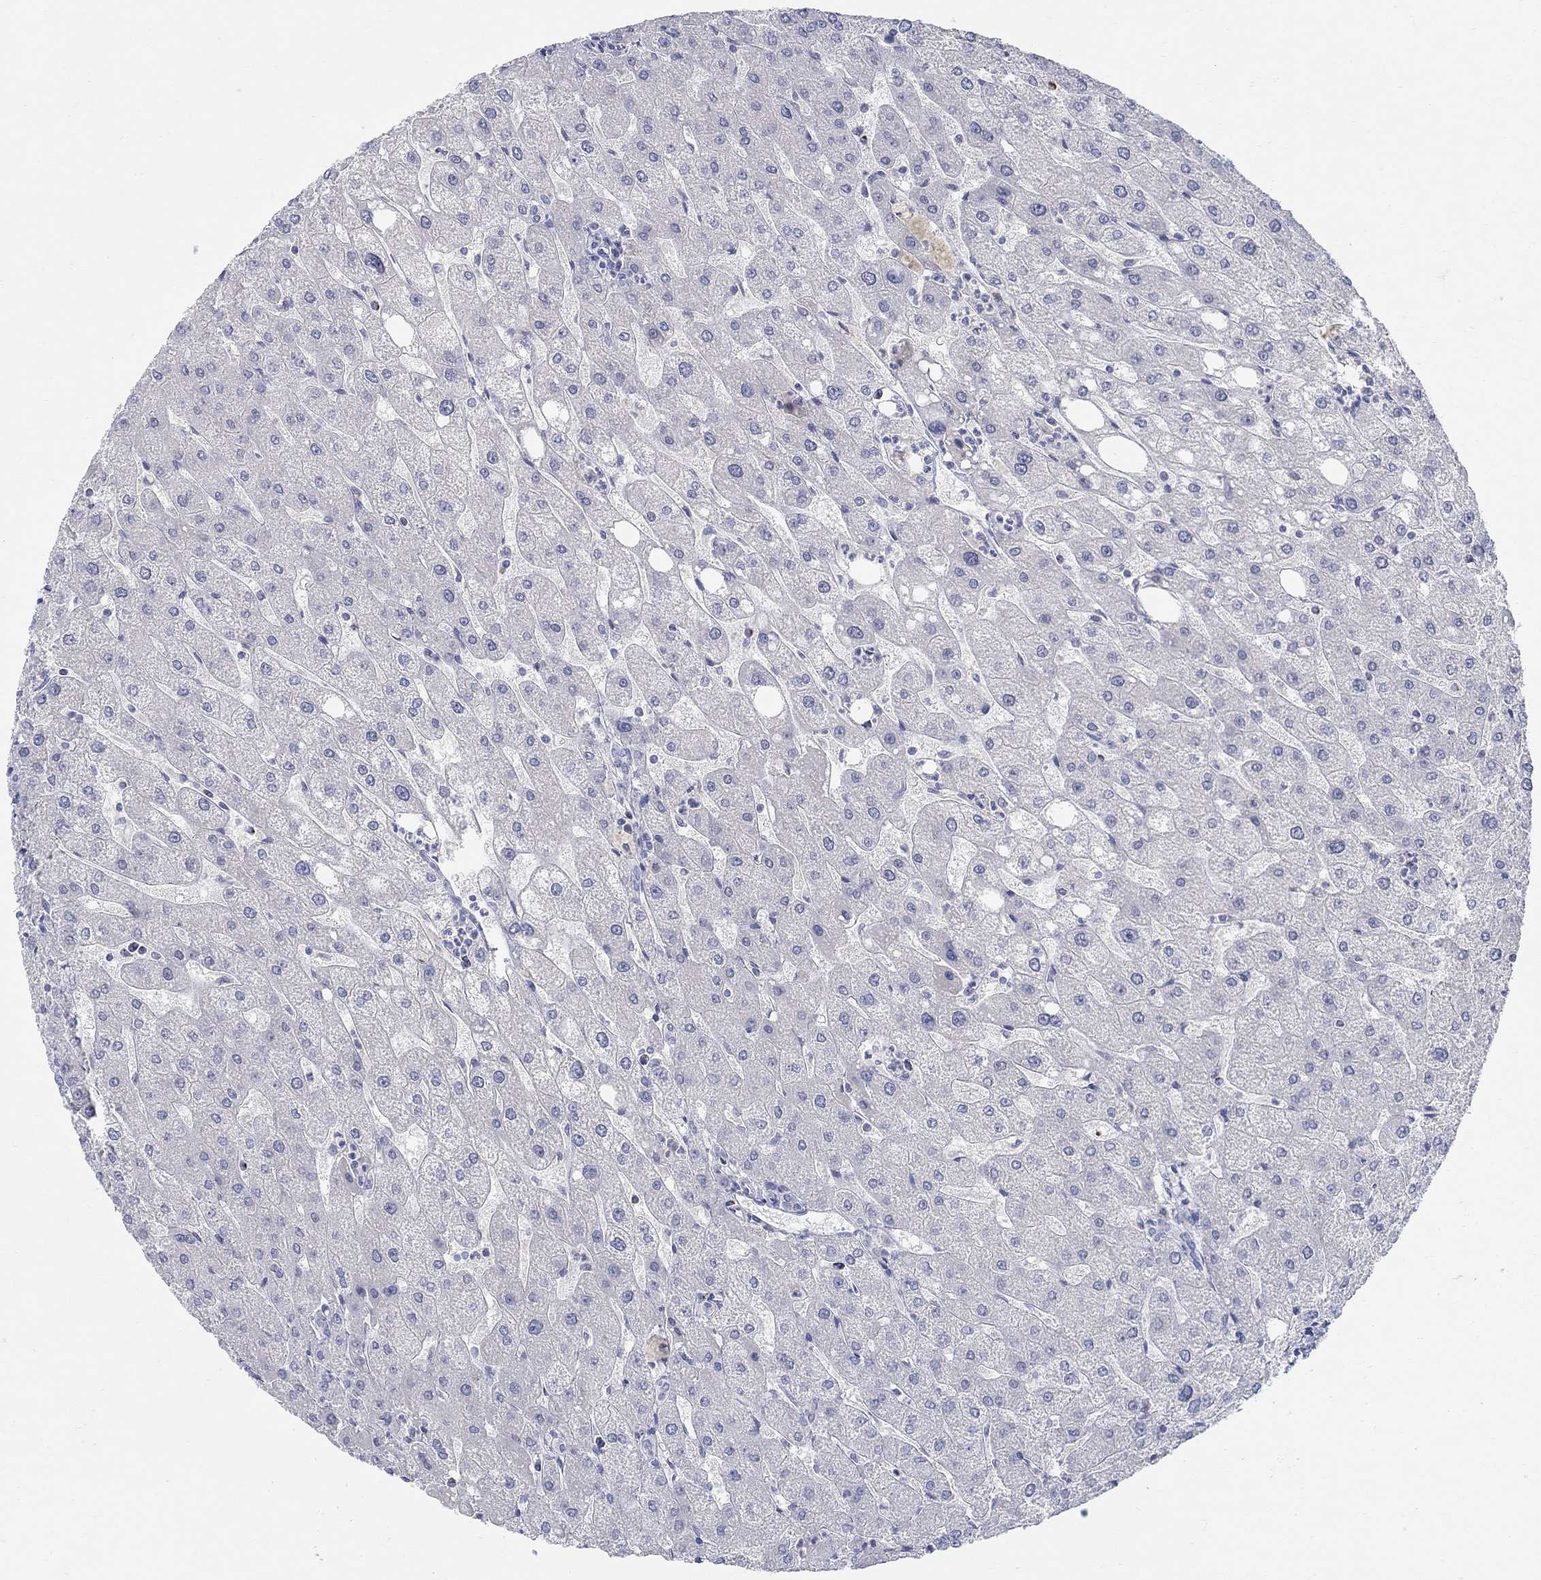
{"staining": {"intensity": "negative", "quantity": "none", "location": "none"}, "tissue": "liver", "cell_type": "Cholangiocytes", "image_type": "normal", "snomed": [{"axis": "morphology", "description": "Normal tissue, NOS"}, {"axis": "topography", "description": "Liver"}], "caption": "IHC photomicrograph of normal liver: liver stained with DAB exhibits no significant protein positivity in cholangiocytes. (DAB (3,3'-diaminobenzidine) immunohistochemistry visualized using brightfield microscopy, high magnification).", "gene": "ANO7", "patient": {"sex": "male", "age": 67}}